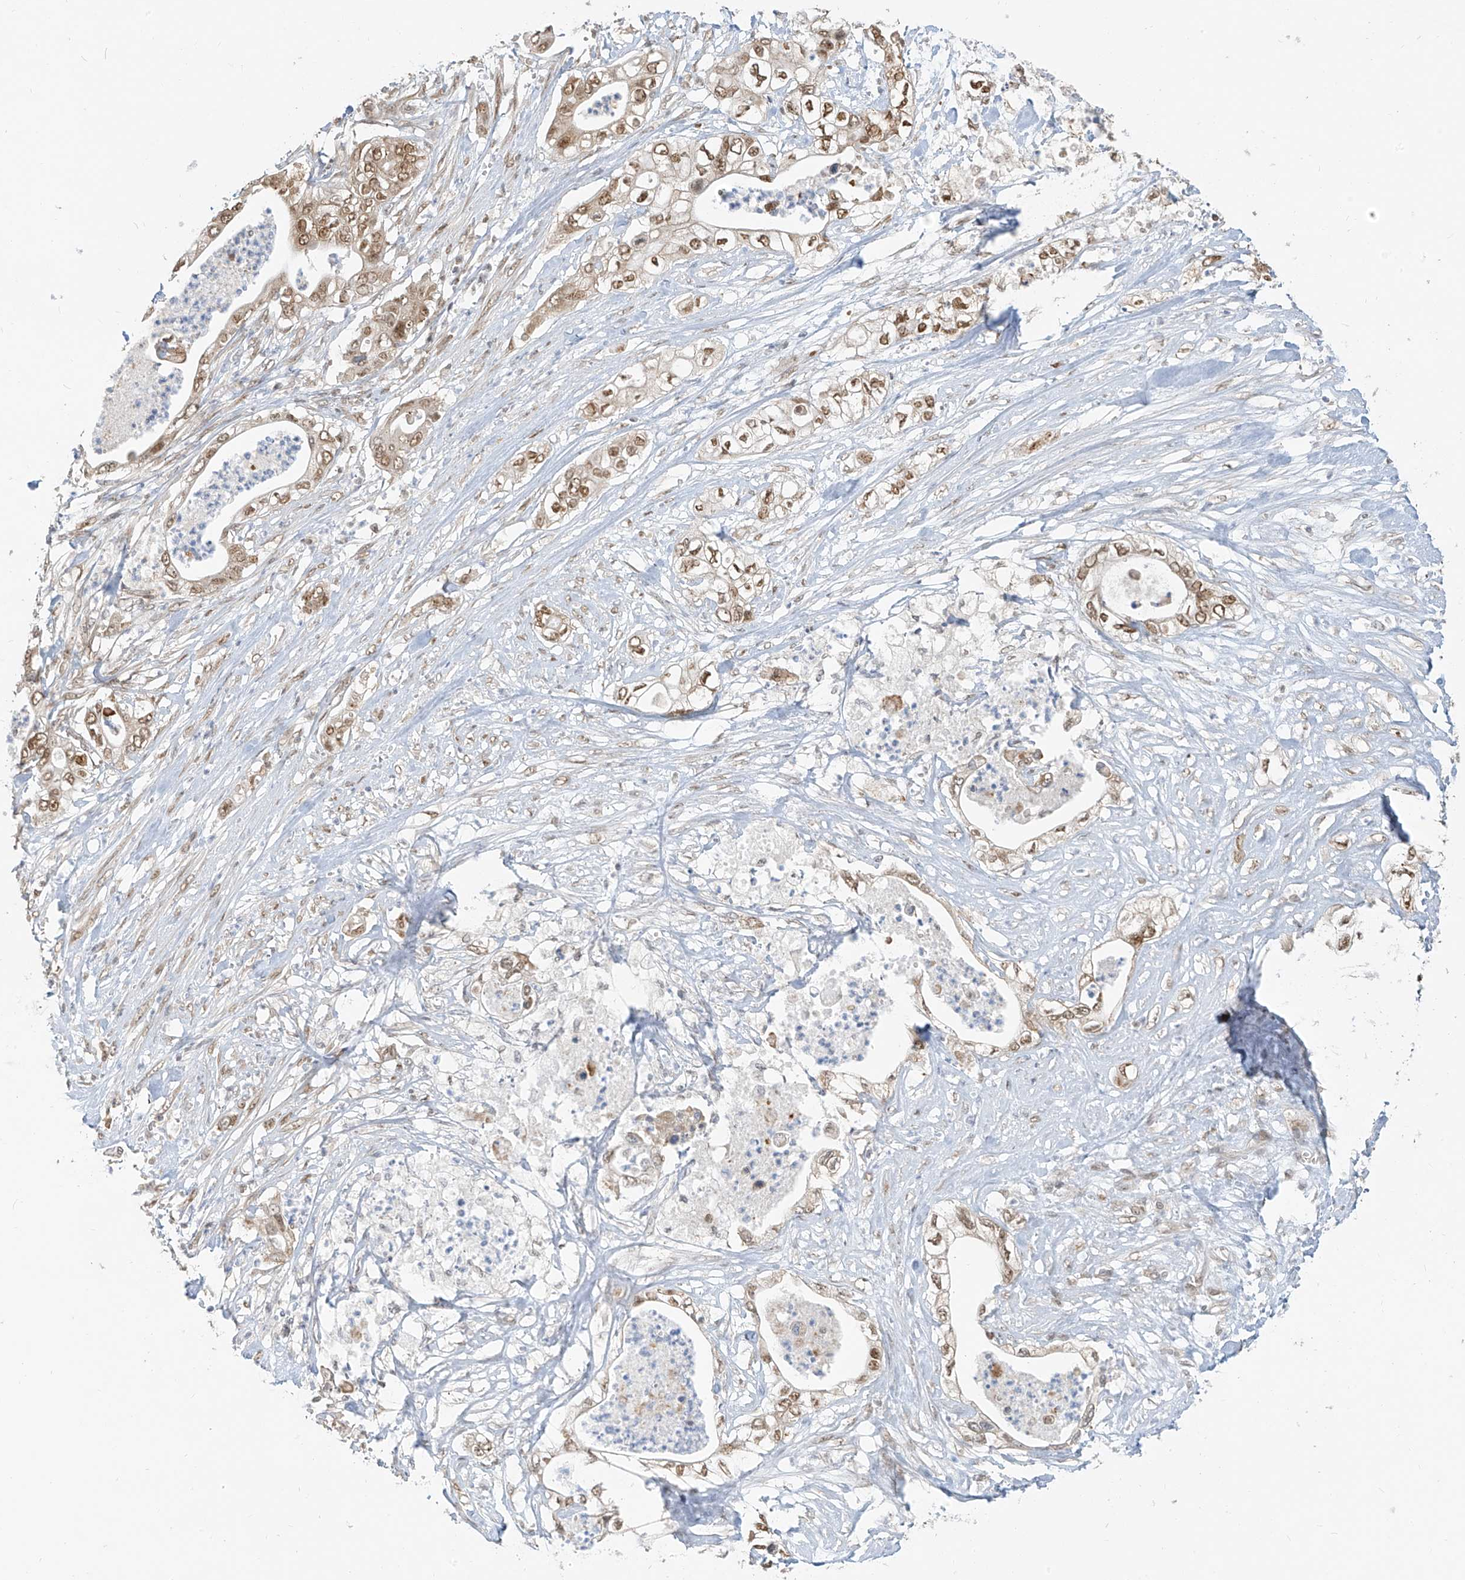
{"staining": {"intensity": "moderate", "quantity": ">75%", "location": "nuclear"}, "tissue": "pancreatic cancer", "cell_type": "Tumor cells", "image_type": "cancer", "snomed": [{"axis": "morphology", "description": "Adenocarcinoma, NOS"}, {"axis": "topography", "description": "Pancreas"}], "caption": "The histopathology image reveals staining of pancreatic cancer (adenocarcinoma), revealing moderate nuclear protein staining (brown color) within tumor cells.", "gene": "ZMYM2", "patient": {"sex": "female", "age": 78}}